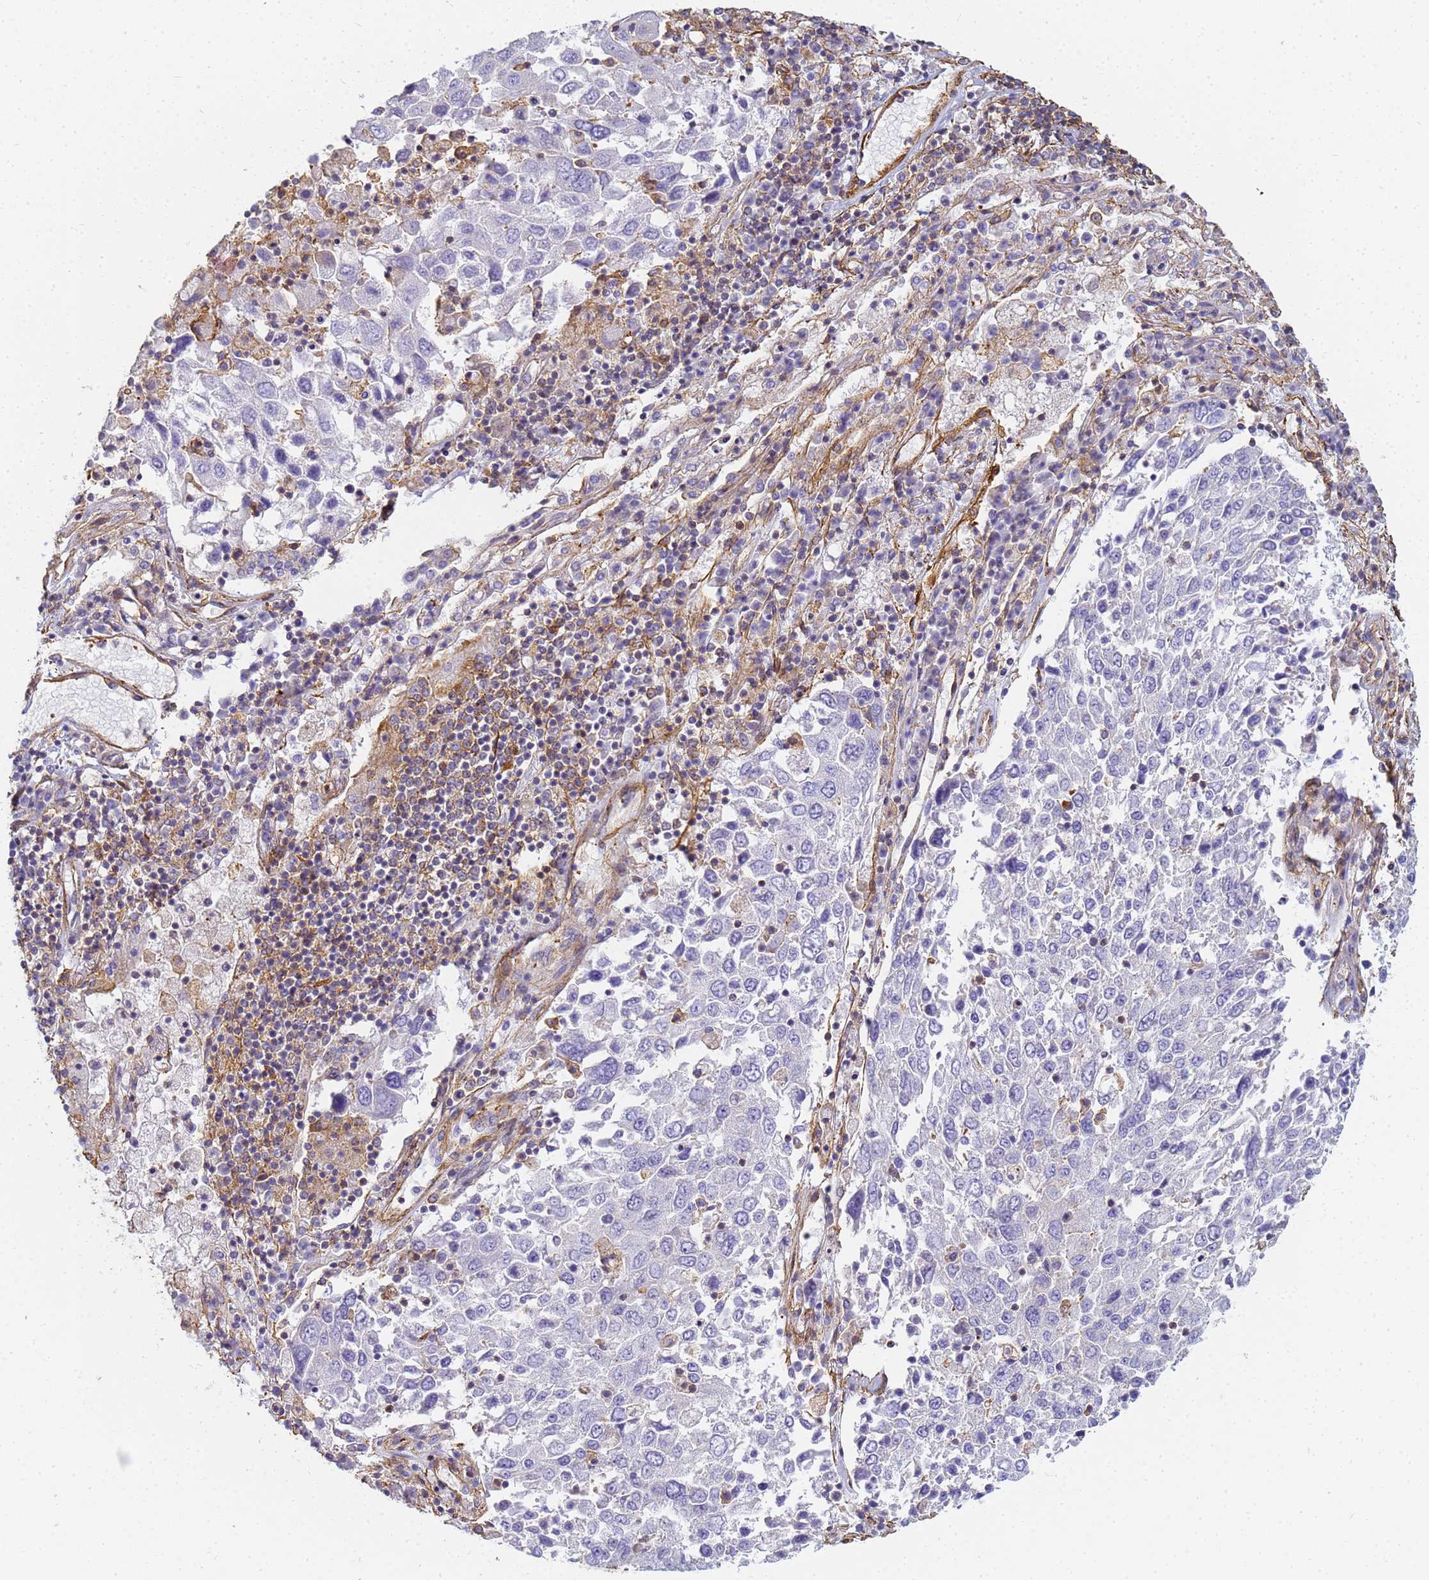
{"staining": {"intensity": "negative", "quantity": "none", "location": "none"}, "tissue": "lung cancer", "cell_type": "Tumor cells", "image_type": "cancer", "snomed": [{"axis": "morphology", "description": "Squamous cell carcinoma, NOS"}, {"axis": "topography", "description": "Lung"}], "caption": "Image shows no significant protein positivity in tumor cells of lung cancer.", "gene": "TPM1", "patient": {"sex": "male", "age": 65}}